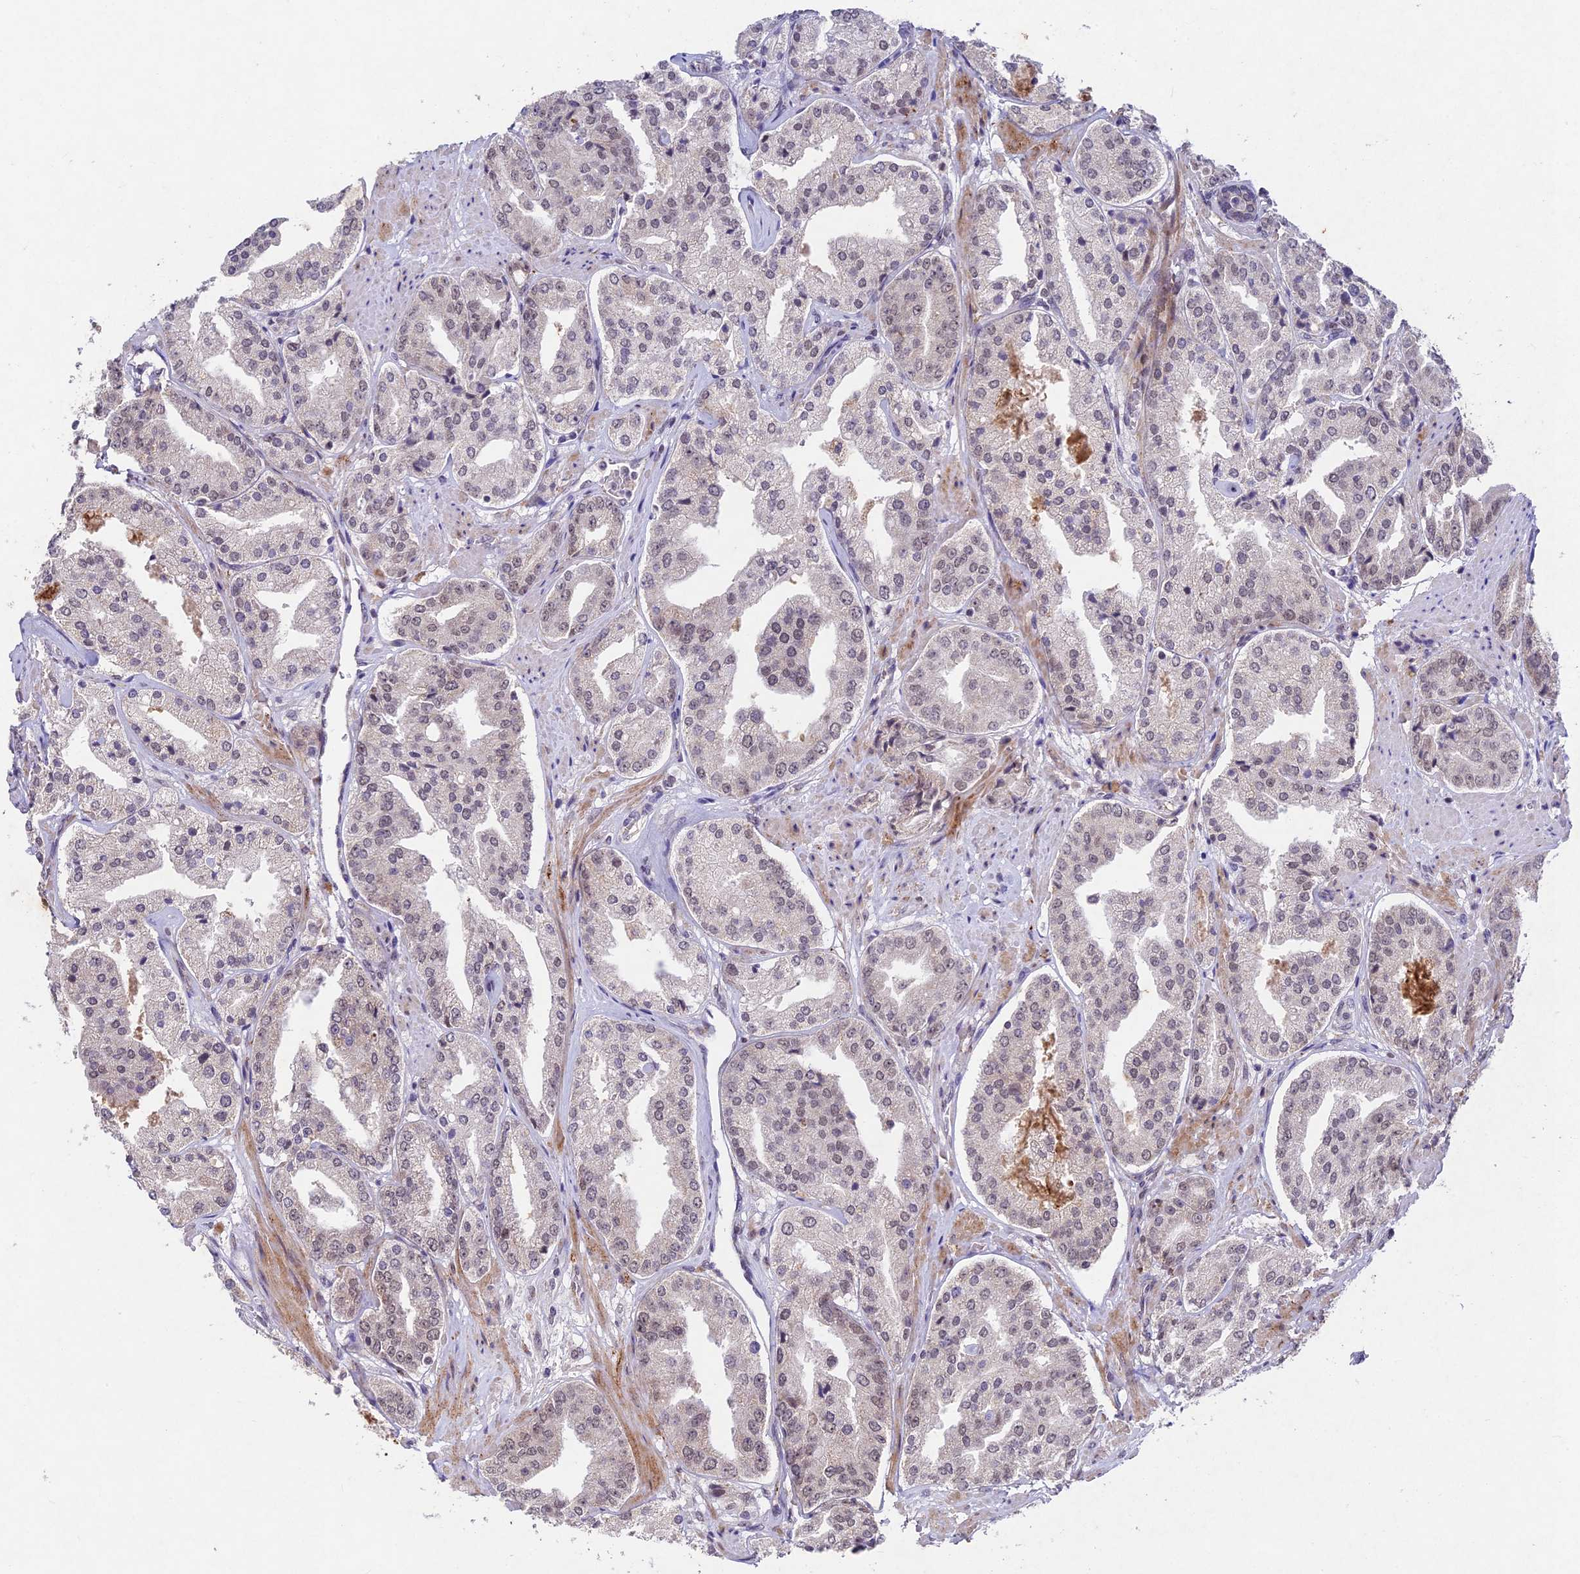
{"staining": {"intensity": "weak", "quantity": "<25%", "location": "nuclear"}, "tissue": "prostate cancer", "cell_type": "Tumor cells", "image_type": "cancer", "snomed": [{"axis": "morphology", "description": "Adenocarcinoma, High grade"}, {"axis": "topography", "description": "Prostate"}], "caption": "Immunohistochemistry (IHC) image of prostate cancer stained for a protein (brown), which reveals no positivity in tumor cells.", "gene": "RAVER1", "patient": {"sex": "male", "age": 63}}